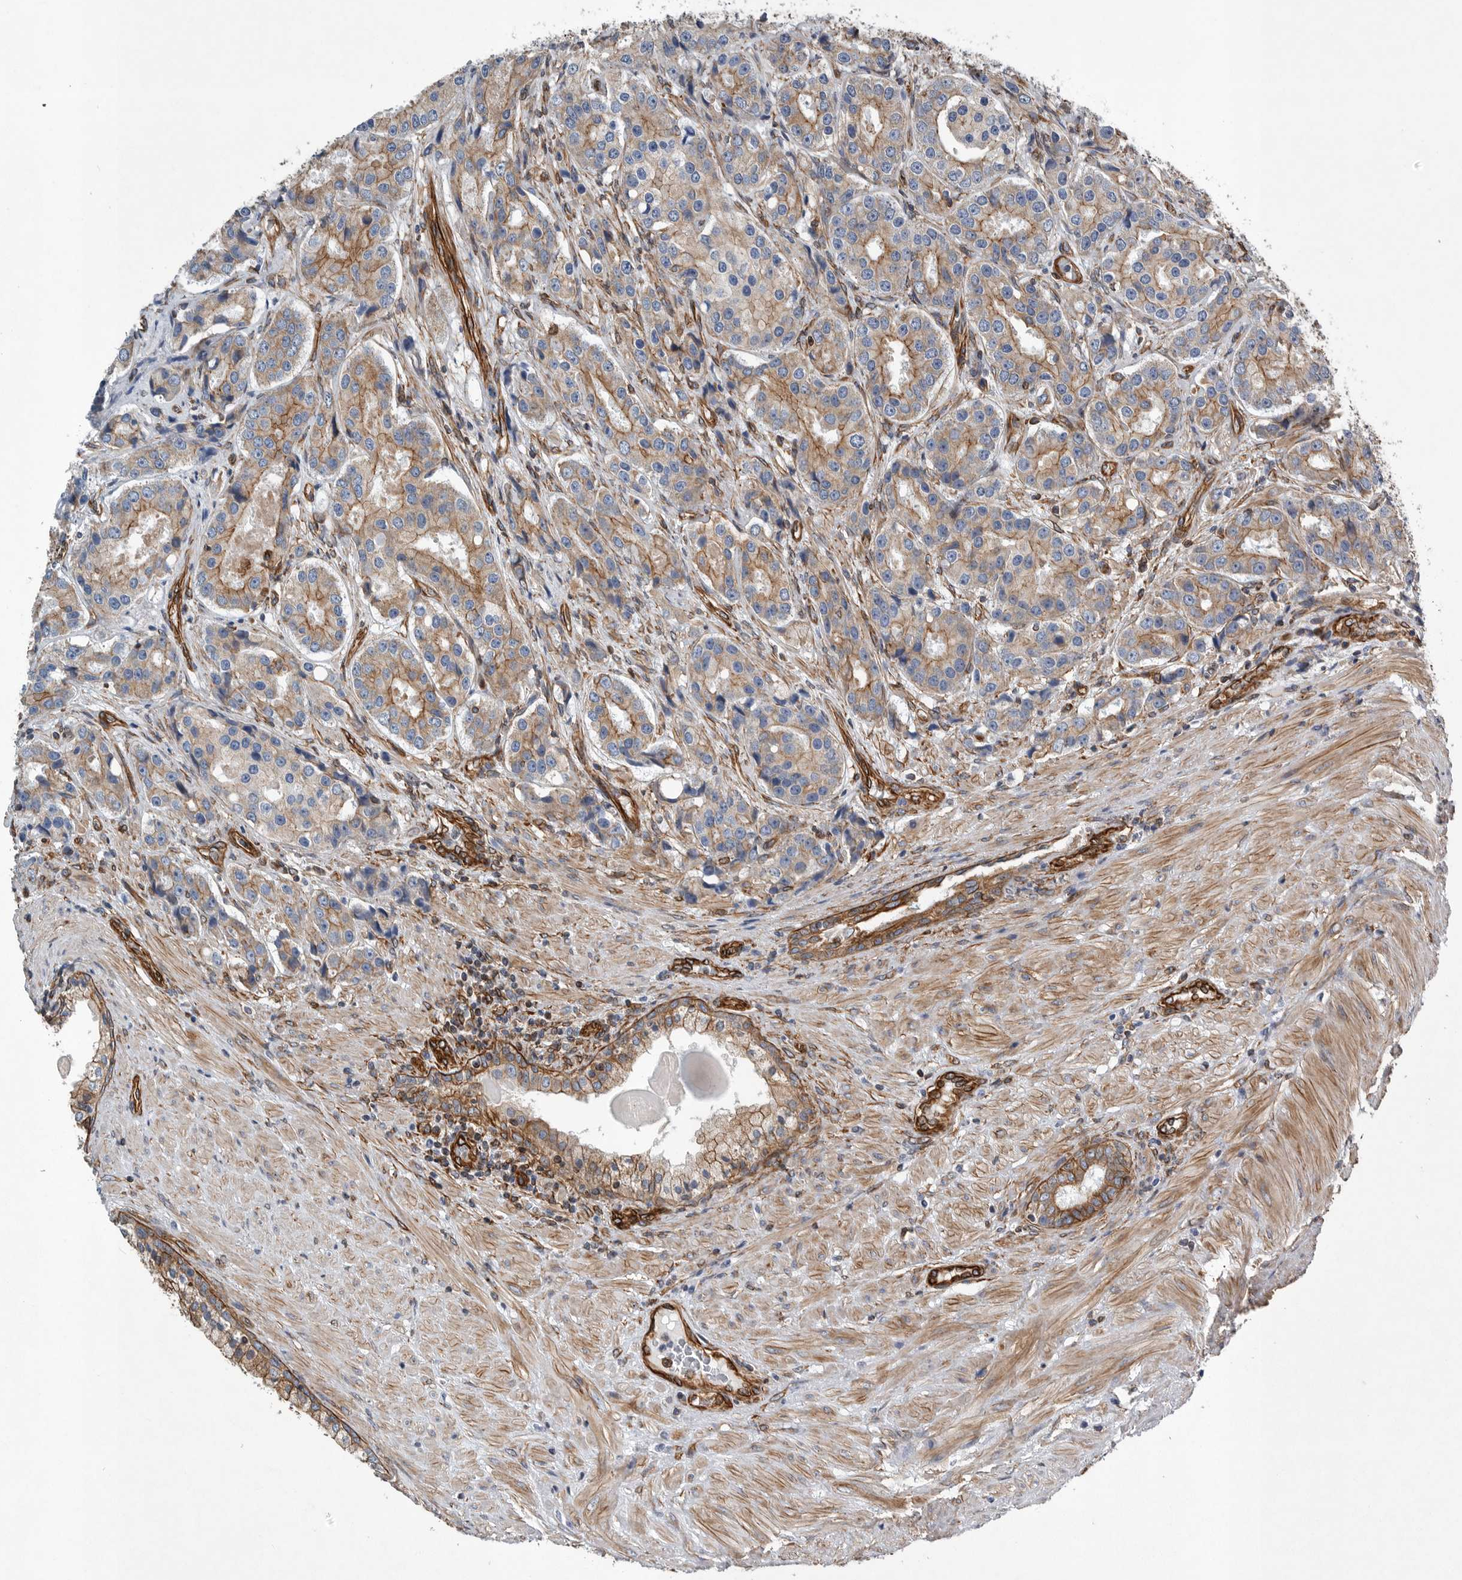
{"staining": {"intensity": "moderate", "quantity": ">75%", "location": "cytoplasmic/membranous"}, "tissue": "prostate cancer", "cell_type": "Tumor cells", "image_type": "cancer", "snomed": [{"axis": "morphology", "description": "Adenocarcinoma, High grade"}, {"axis": "topography", "description": "Prostate"}], "caption": "An image of human high-grade adenocarcinoma (prostate) stained for a protein reveals moderate cytoplasmic/membranous brown staining in tumor cells. (DAB (3,3'-diaminobenzidine) IHC, brown staining for protein, blue staining for nuclei).", "gene": "PLEC", "patient": {"sex": "male", "age": 60}}